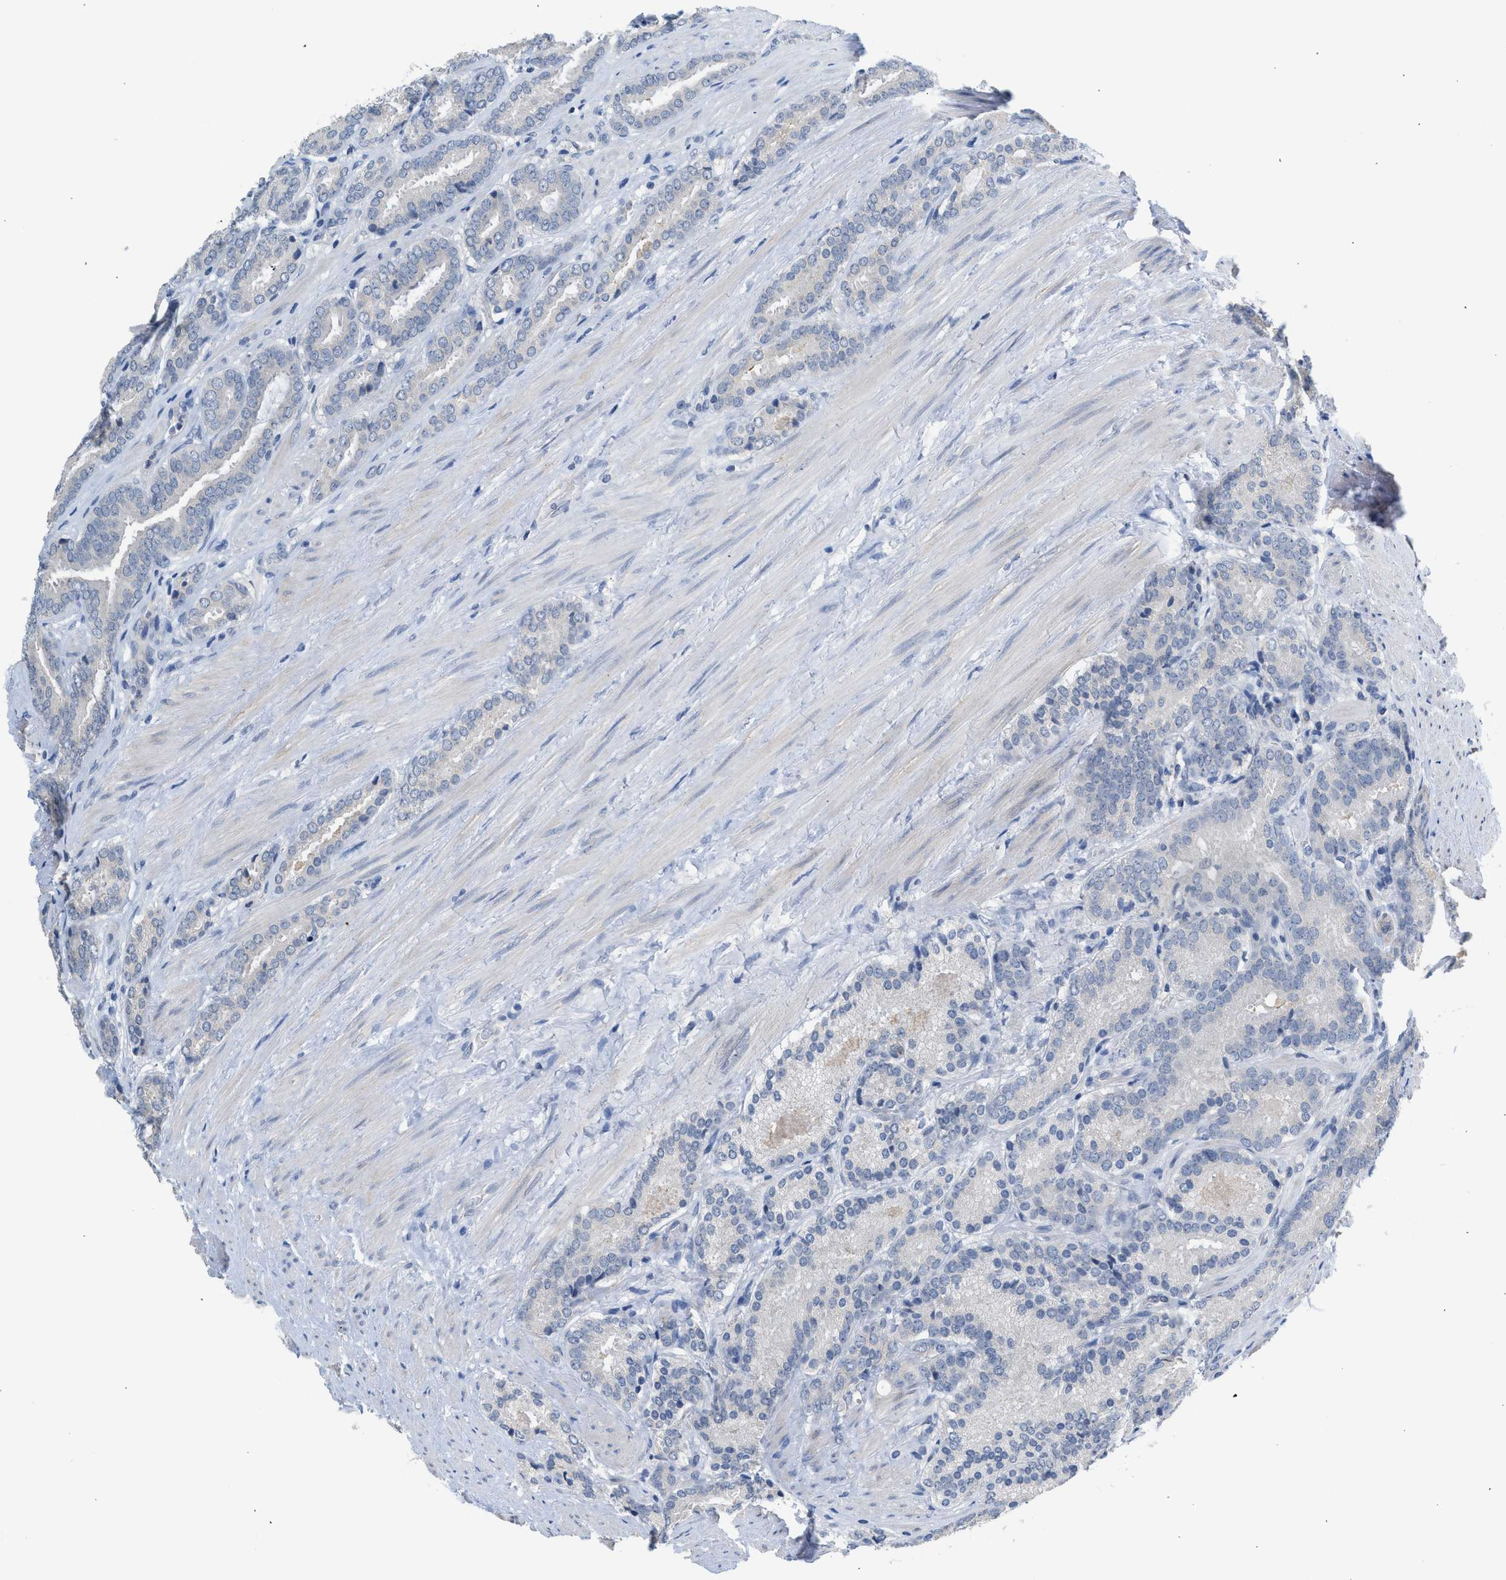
{"staining": {"intensity": "negative", "quantity": "none", "location": "none"}, "tissue": "prostate cancer", "cell_type": "Tumor cells", "image_type": "cancer", "snomed": [{"axis": "morphology", "description": "Adenocarcinoma, Low grade"}, {"axis": "topography", "description": "Prostate"}], "caption": "DAB (3,3'-diaminobenzidine) immunohistochemical staining of human prostate cancer (adenocarcinoma (low-grade)) displays no significant positivity in tumor cells.", "gene": "CSF3R", "patient": {"sex": "male", "age": 69}}